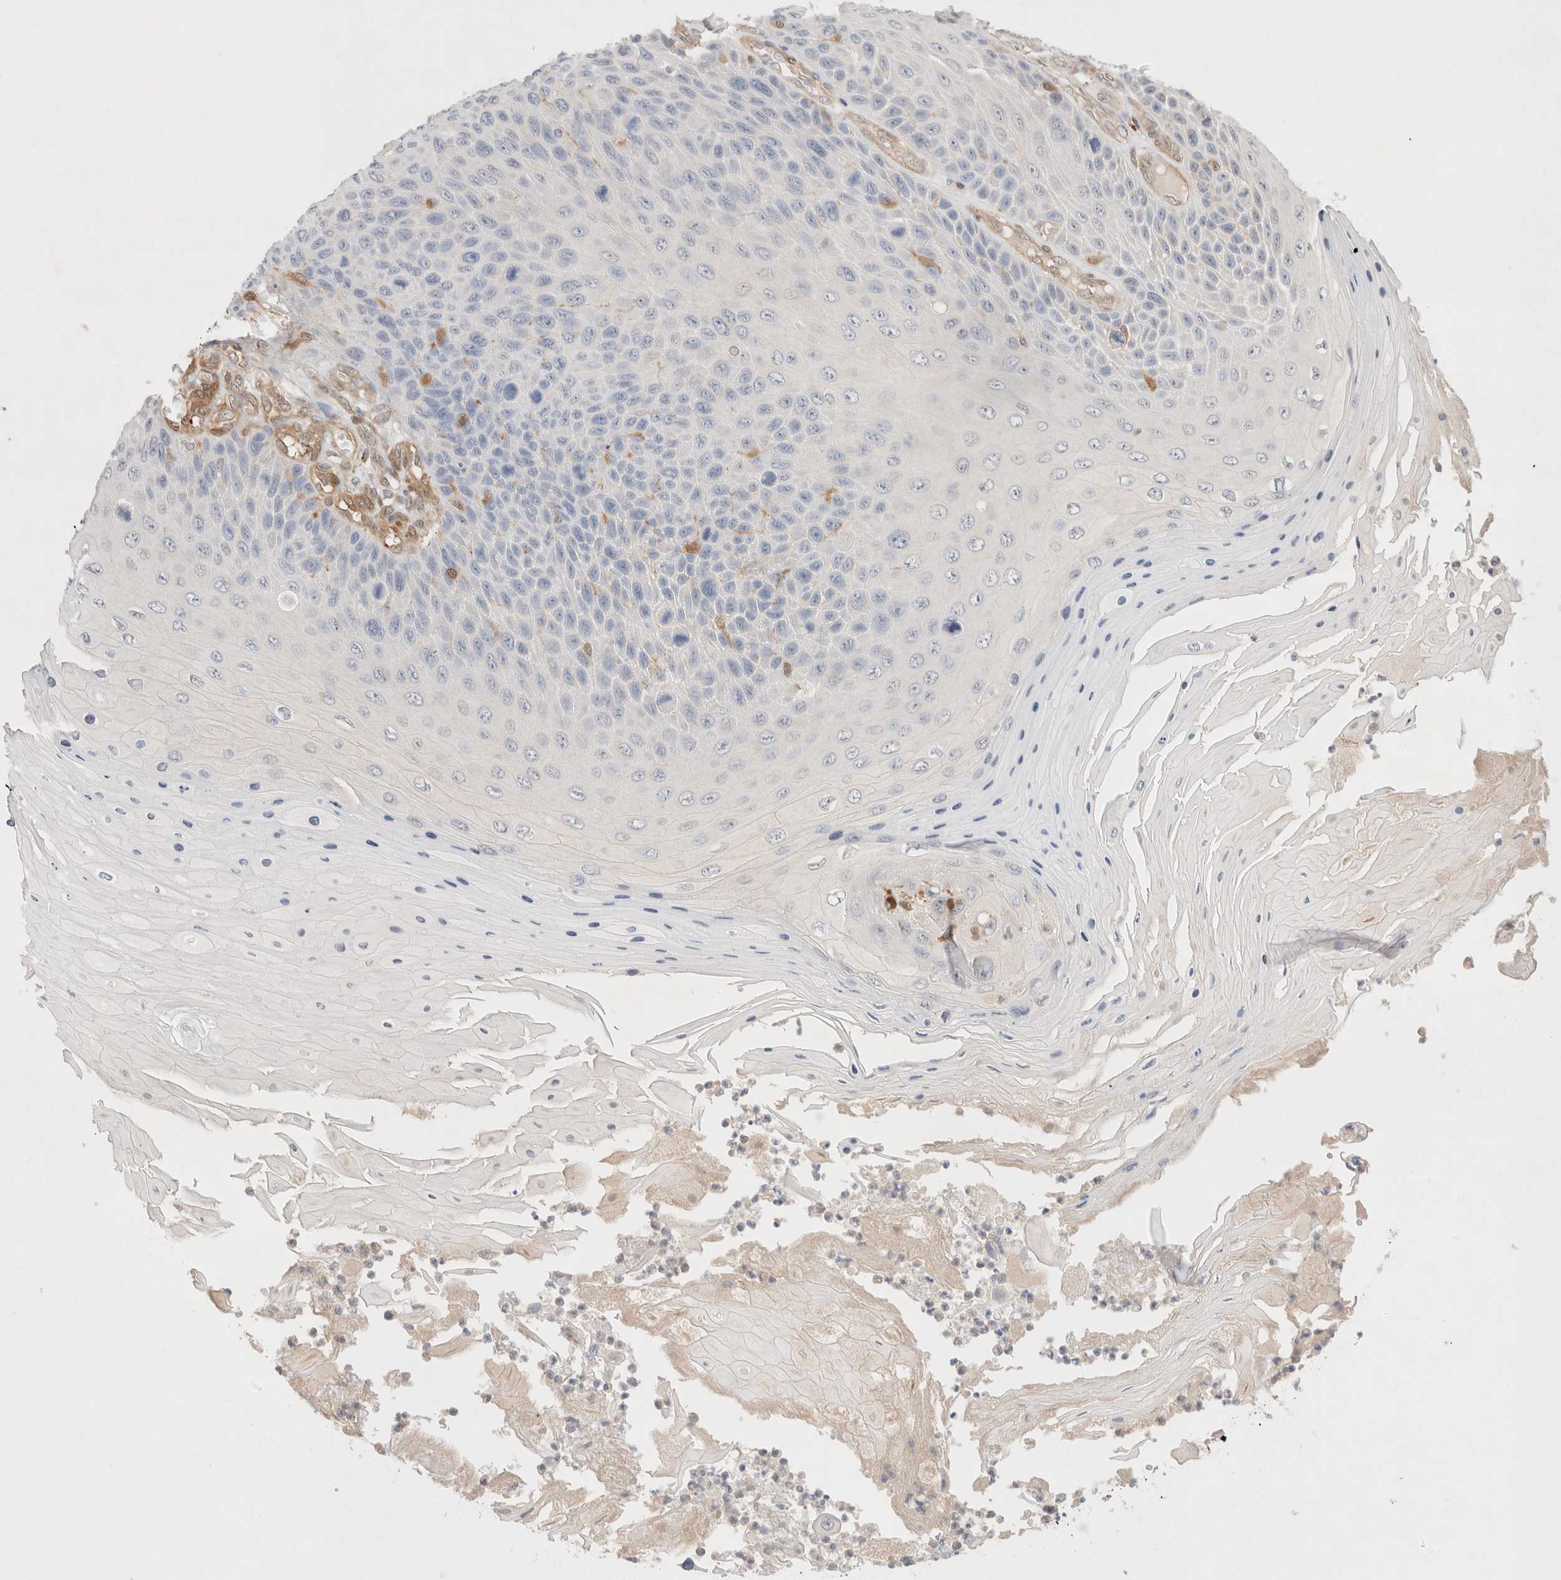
{"staining": {"intensity": "negative", "quantity": "none", "location": "none"}, "tissue": "skin cancer", "cell_type": "Tumor cells", "image_type": "cancer", "snomed": [{"axis": "morphology", "description": "Squamous cell carcinoma, NOS"}, {"axis": "topography", "description": "Skin"}], "caption": "Immunohistochemistry of human skin cancer shows no expression in tumor cells. (DAB (3,3'-diaminobenzidine) immunohistochemistry visualized using brightfield microscopy, high magnification).", "gene": "STARD10", "patient": {"sex": "female", "age": 88}}